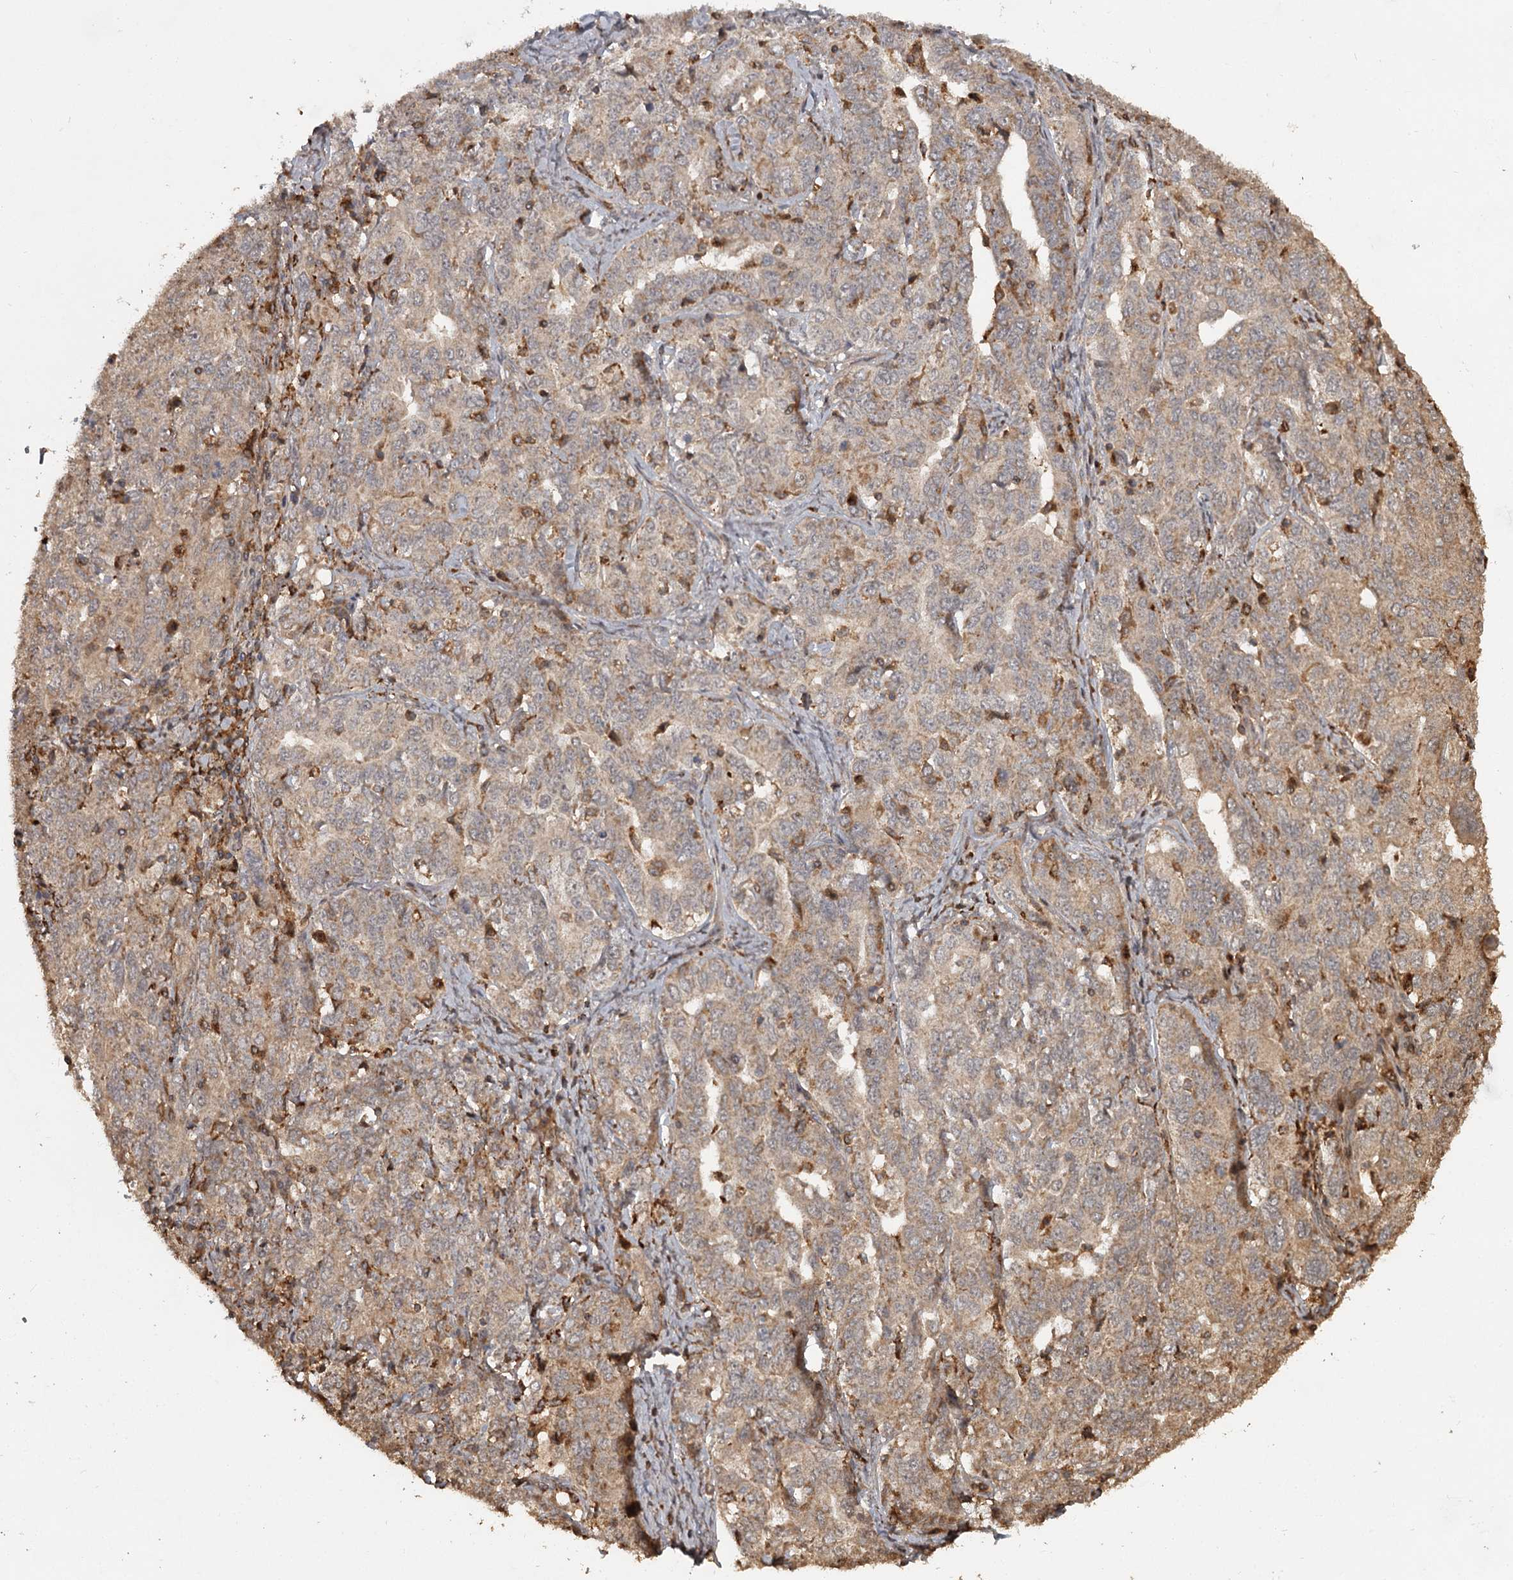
{"staining": {"intensity": "moderate", "quantity": "25%-75%", "location": "cytoplasmic/membranous"}, "tissue": "ovarian cancer", "cell_type": "Tumor cells", "image_type": "cancer", "snomed": [{"axis": "morphology", "description": "Carcinoma, endometroid"}, {"axis": "topography", "description": "Ovary"}], "caption": "The image demonstrates immunohistochemical staining of ovarian endometroid carcinoma. There is moderate cytoplasmic/membranous expression is seen in approximately 25%-75% of tumor cells. The protein is stained brown, and the nuclei are stained in blue (DAB (3,3'-diaminobenzidine) IHC with brightfield microscopy, high magnification).", "gene": "FAXC", "patient": {"sex": "female", "age": 62}}